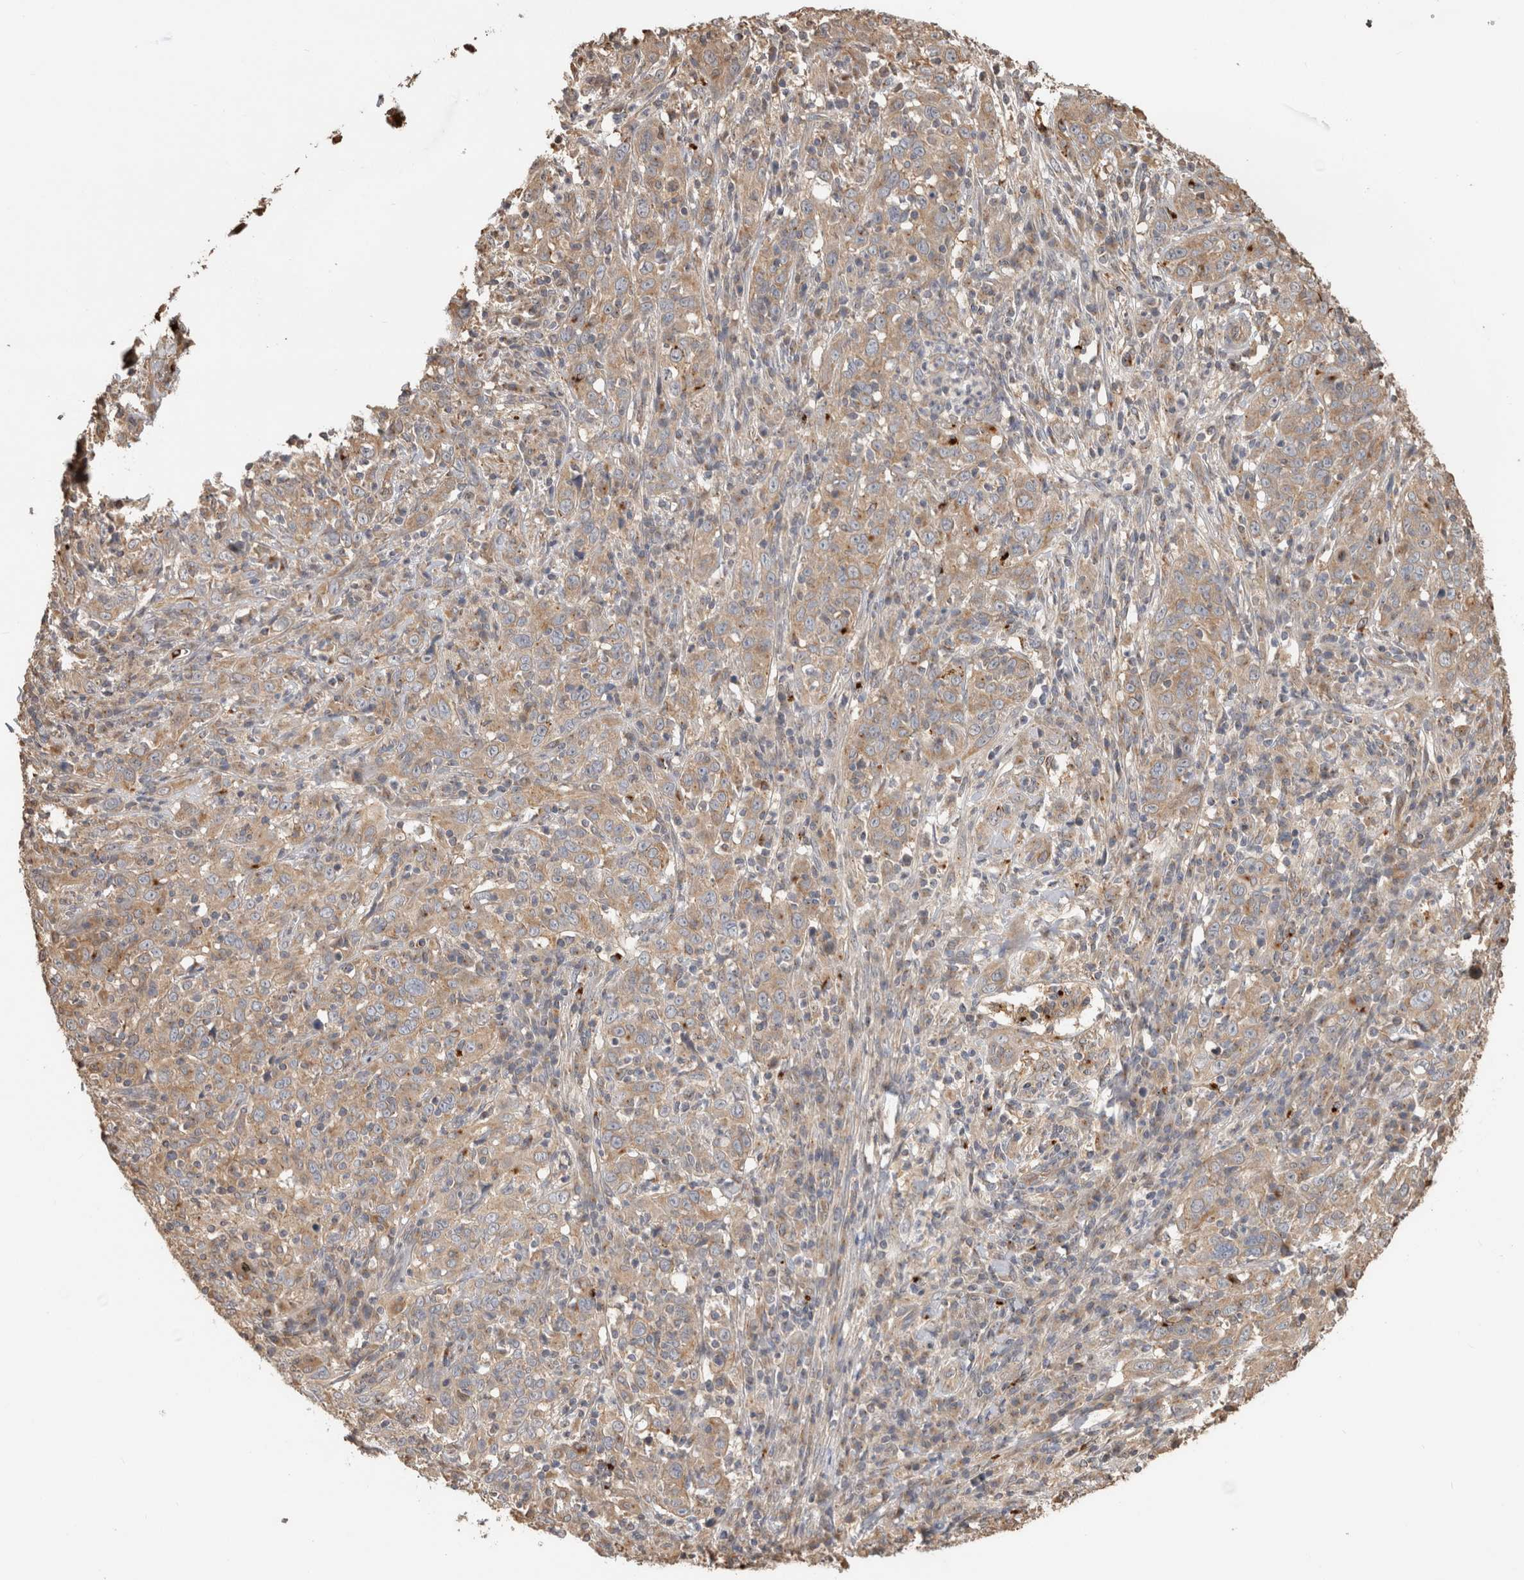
{"staining": {"intensity": "weak", "quantity": ">75%", "location": "cytoplasmic/membranous"}, "tissue": "cervical cancer", "cell_type": "Tumor cells", "image_type": "cancer", "snomed": [{"axis": "morphology", "description": "Squamous cell carcinoma, NOS"}, {"axis": "topography", "description": "Cervix"}], "caption": "Weak cytoplasmic/membranous protein expression is identified in about >75% of tumor cells in cervical cancer (squamous cell carcinoma).", "gene": "CLIP1", "patient": {"sex": "female", "age": 46}}